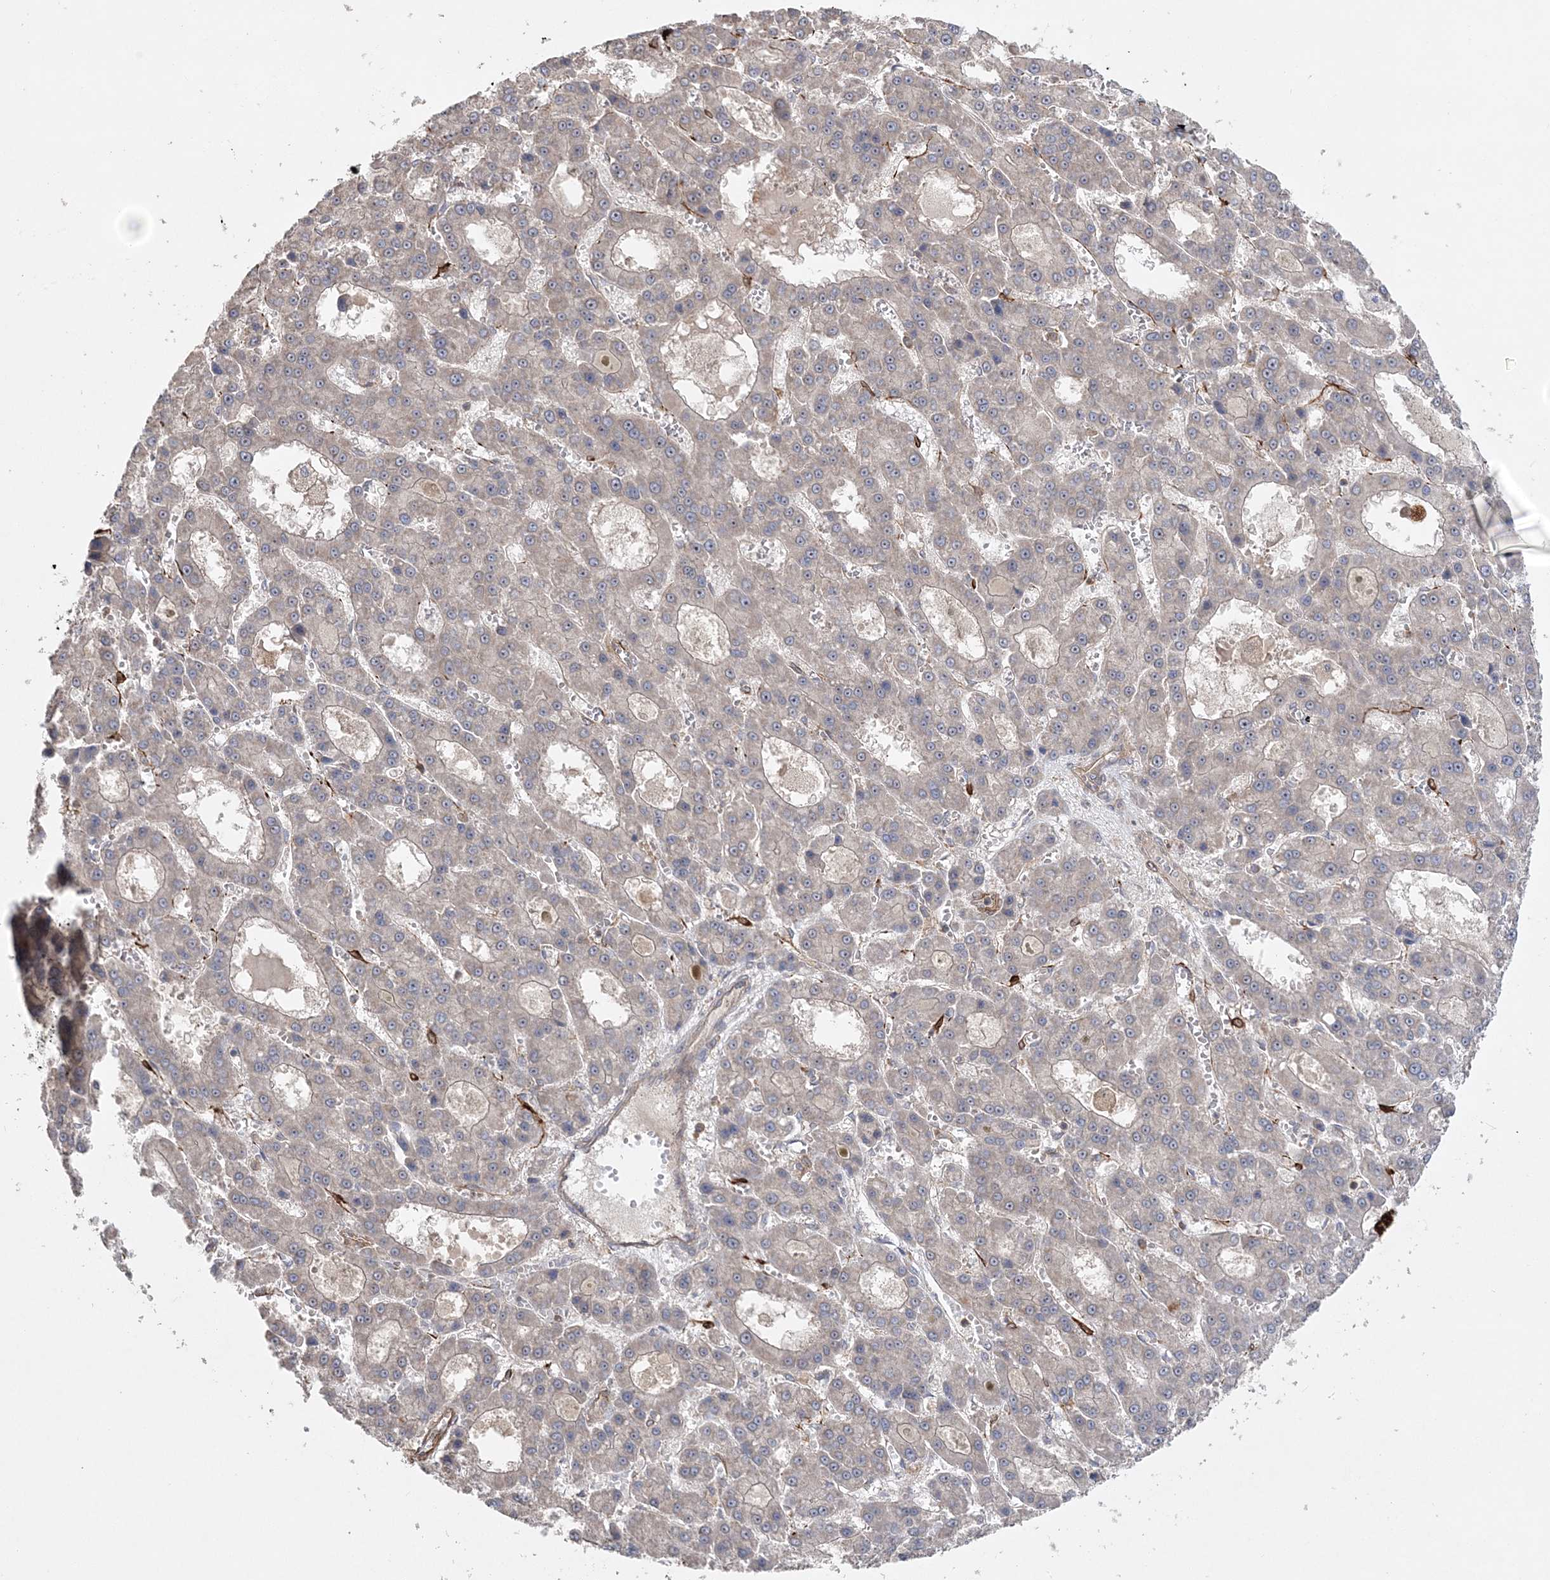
{"staining": {"intensity": "negative", "quantity": "none", "location": "none"}, "tissue": "liver cancer", "cell_type": "Tumor cells", "image_type": "cancer", "snomed": [{"axis": "morphology", "description": "Carcinoma, Hepatocellular, NOS"}, {"axis": "topography", "description": "Liver"}], "caption": "An image of human liver cancer is negative for staining in tumor cells. (DAB immunohistochemistry, high magnification).", "gene": "ACAP2", "patient": {"sex": "male", "age": 70}}